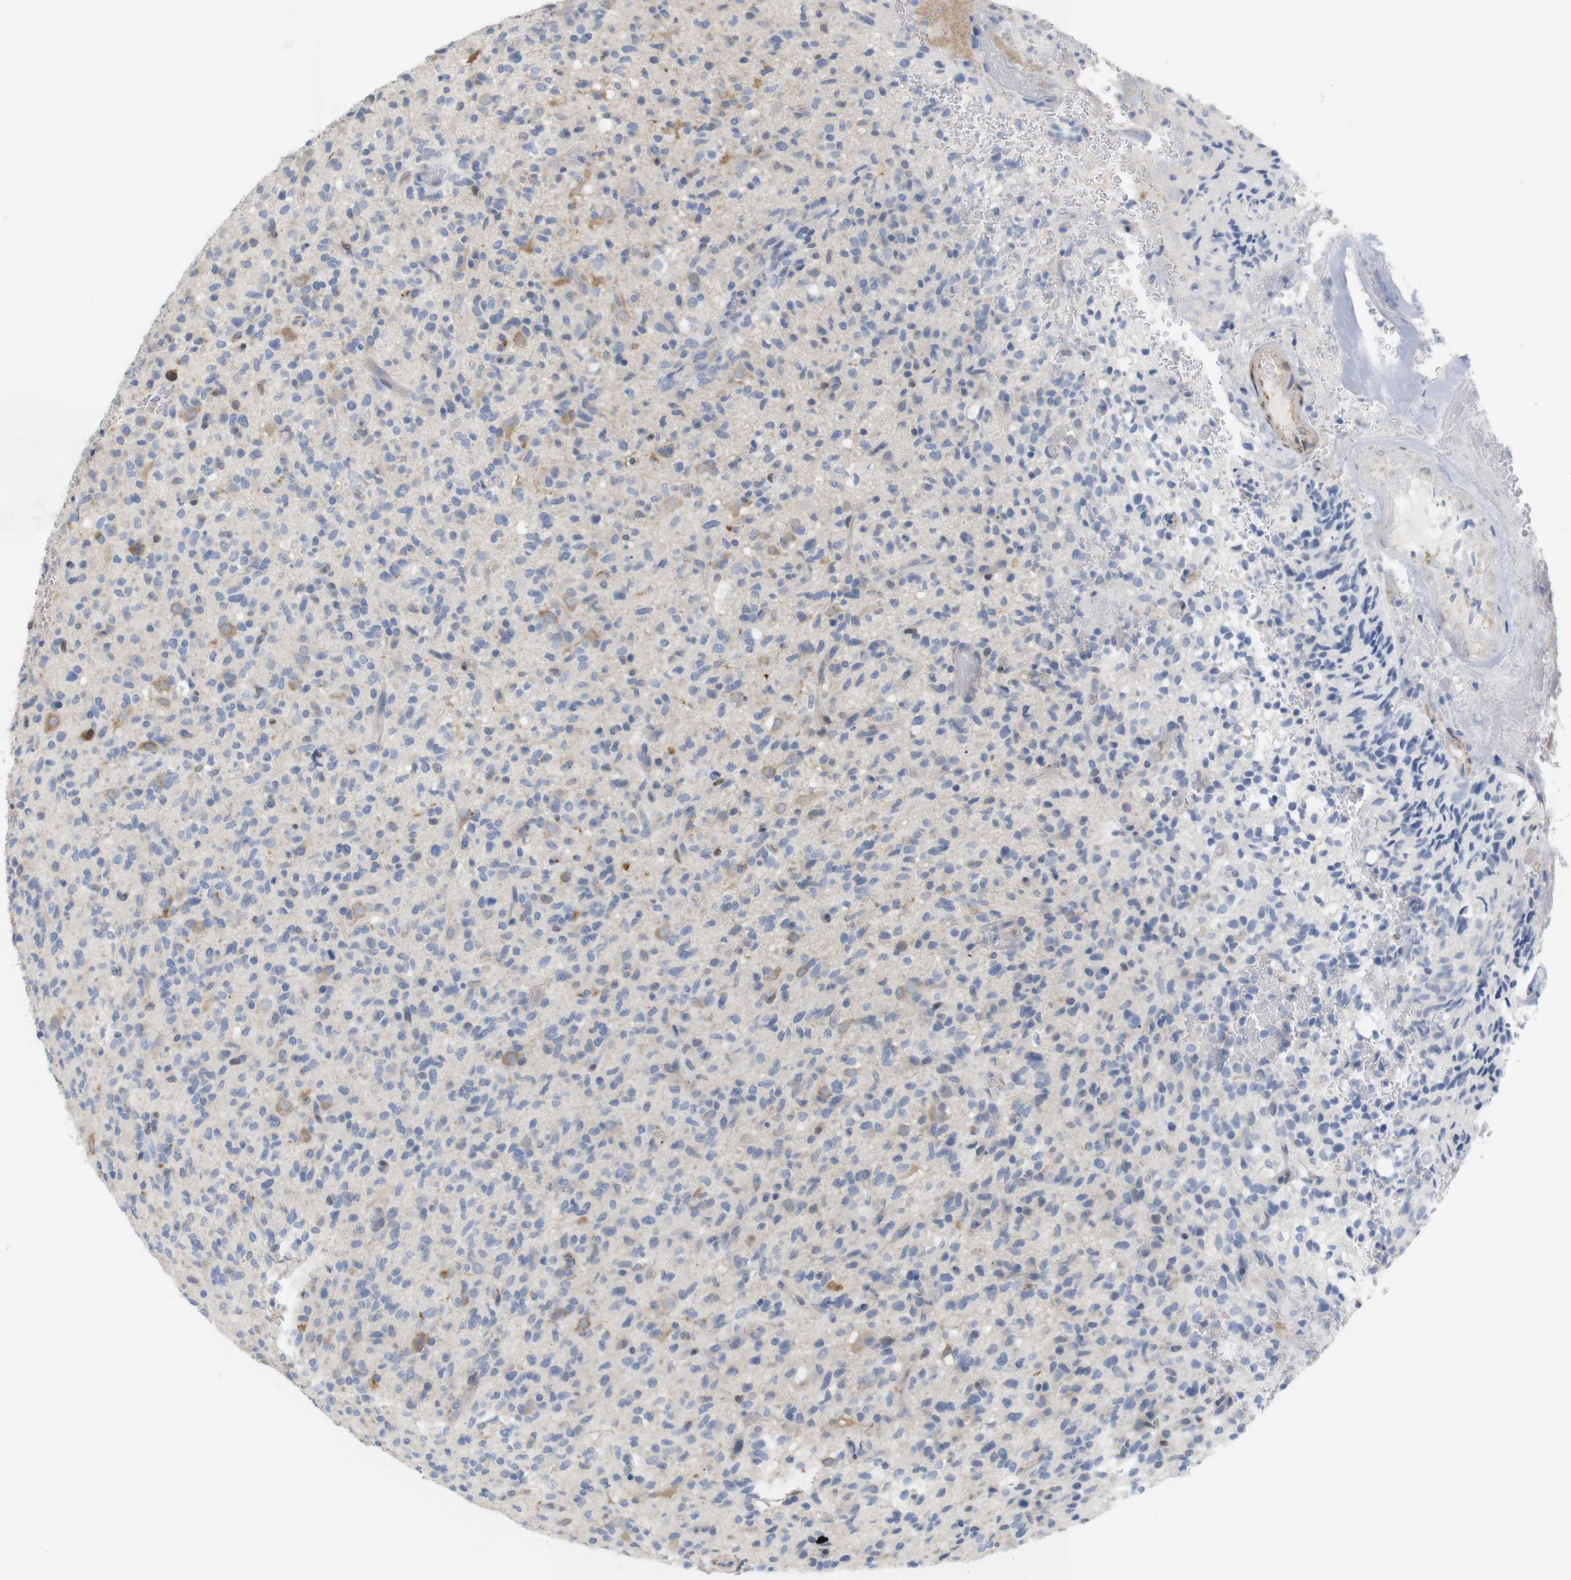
{"staining": {"intensity": "negative", "quantity": "none", "location": "none"}, "tissue": "glioma", "cell_type": "Tumor cells", "image_type": "cancer", "snomed": [{"axis": "morphology", "description": "Glioma, malignant, High grade"}, {"axis": "topography", "description": "Brain"}], "caption": "Glioma was stained to show a protein in brown. There is no significant positivity in tumor cells.", "gene": "ITPR1", "patient": {"sex": "male", "age": 71}}